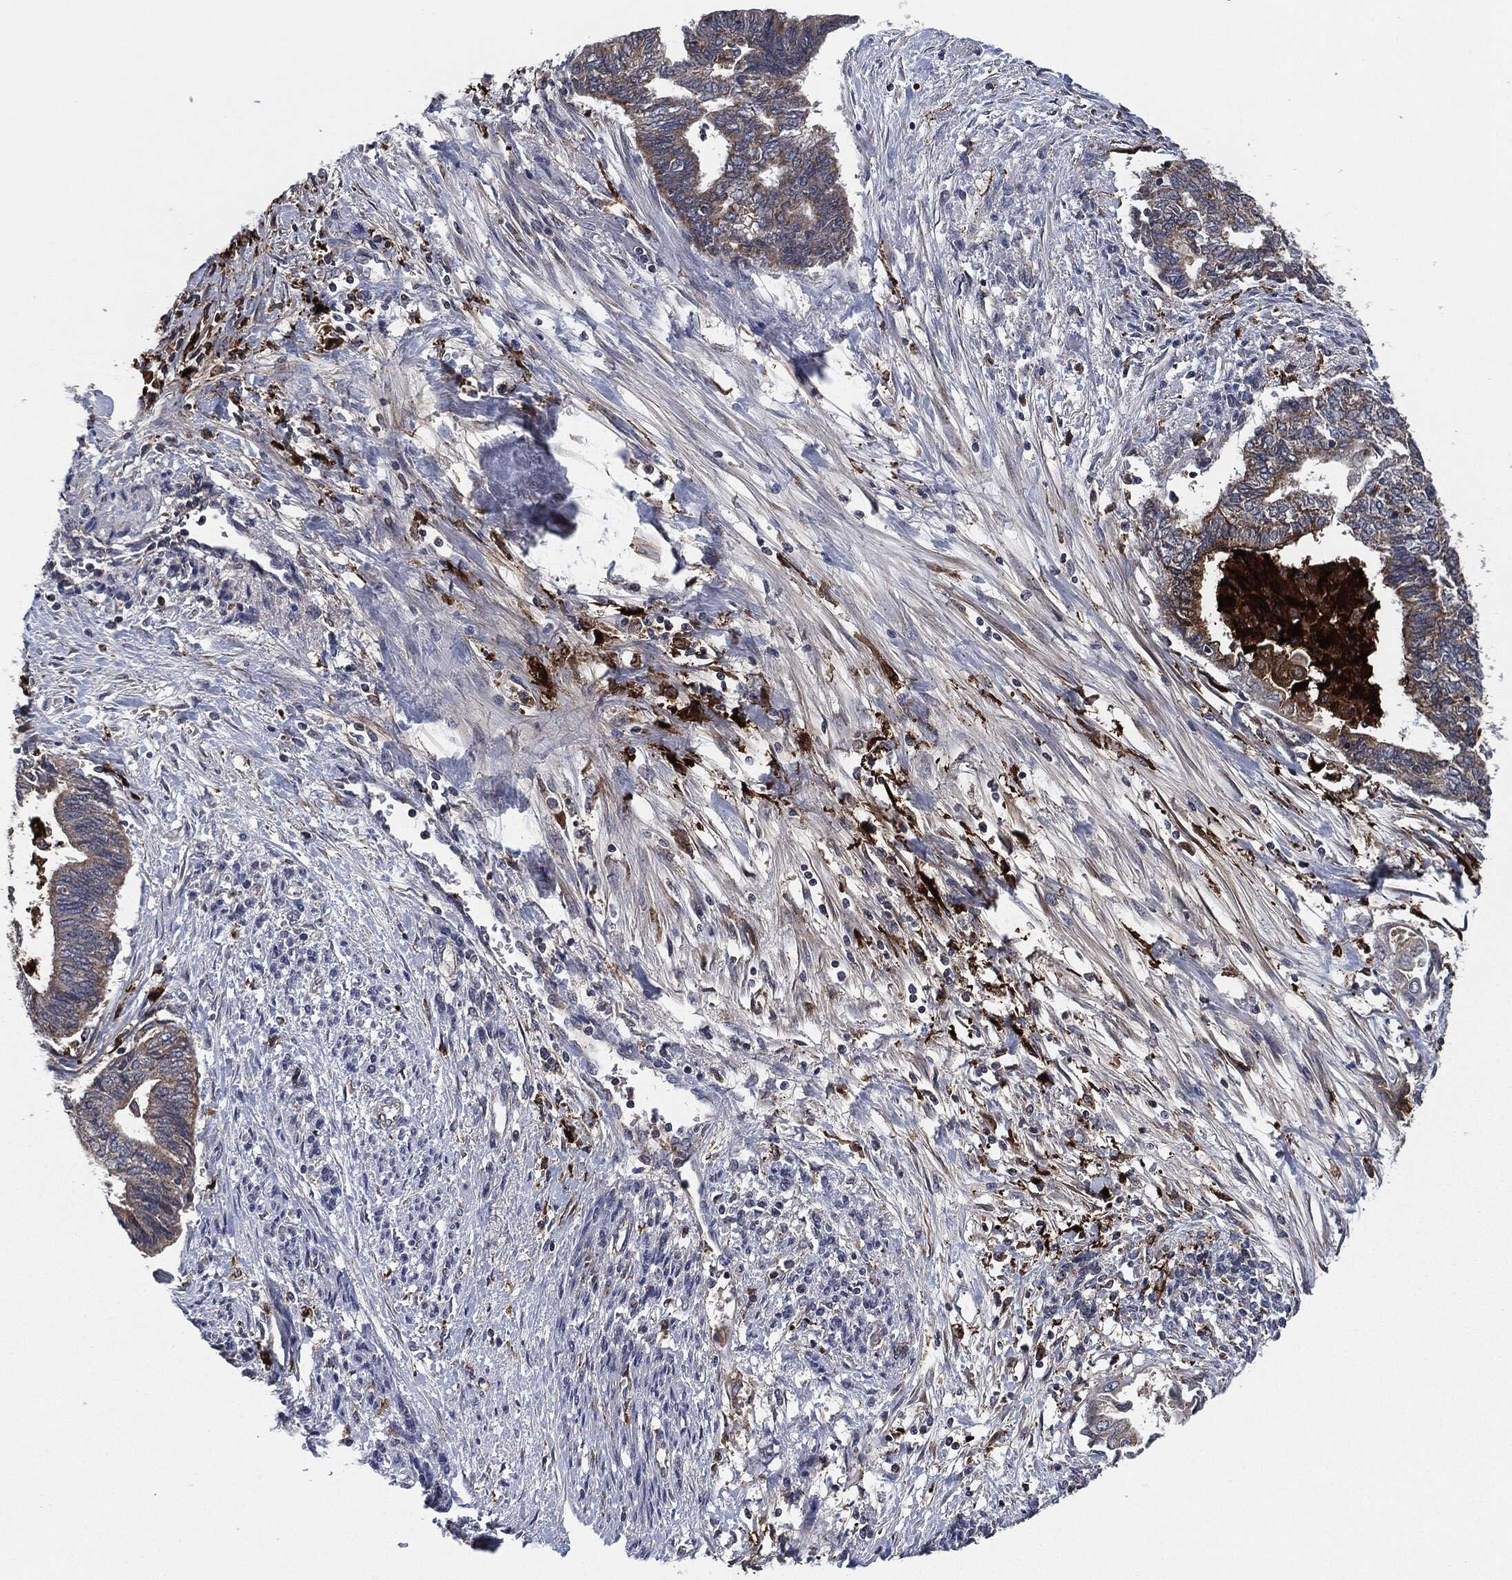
{"staining": {"intensity": "weak", "quantity": "25%-75%", "location": "cytoplasmic/membranous"}, "tissue": "endometrial cancer", "cell_type": "Tumor cells", "image_type": "cancer", "snomed": [{"axis": "morphology", "description": "Adenocarcinoma, NOS"}, {"axis": "topography", "description": "Endometrium"}], "caption": "The immunohistochemical stain labels weak cytoplasmic/membranous positivity in tumor cells of endometrial adenocarcinoma tissue.", "gene": "TMEM11", "patient": {"sex": "female", "age": 65}}